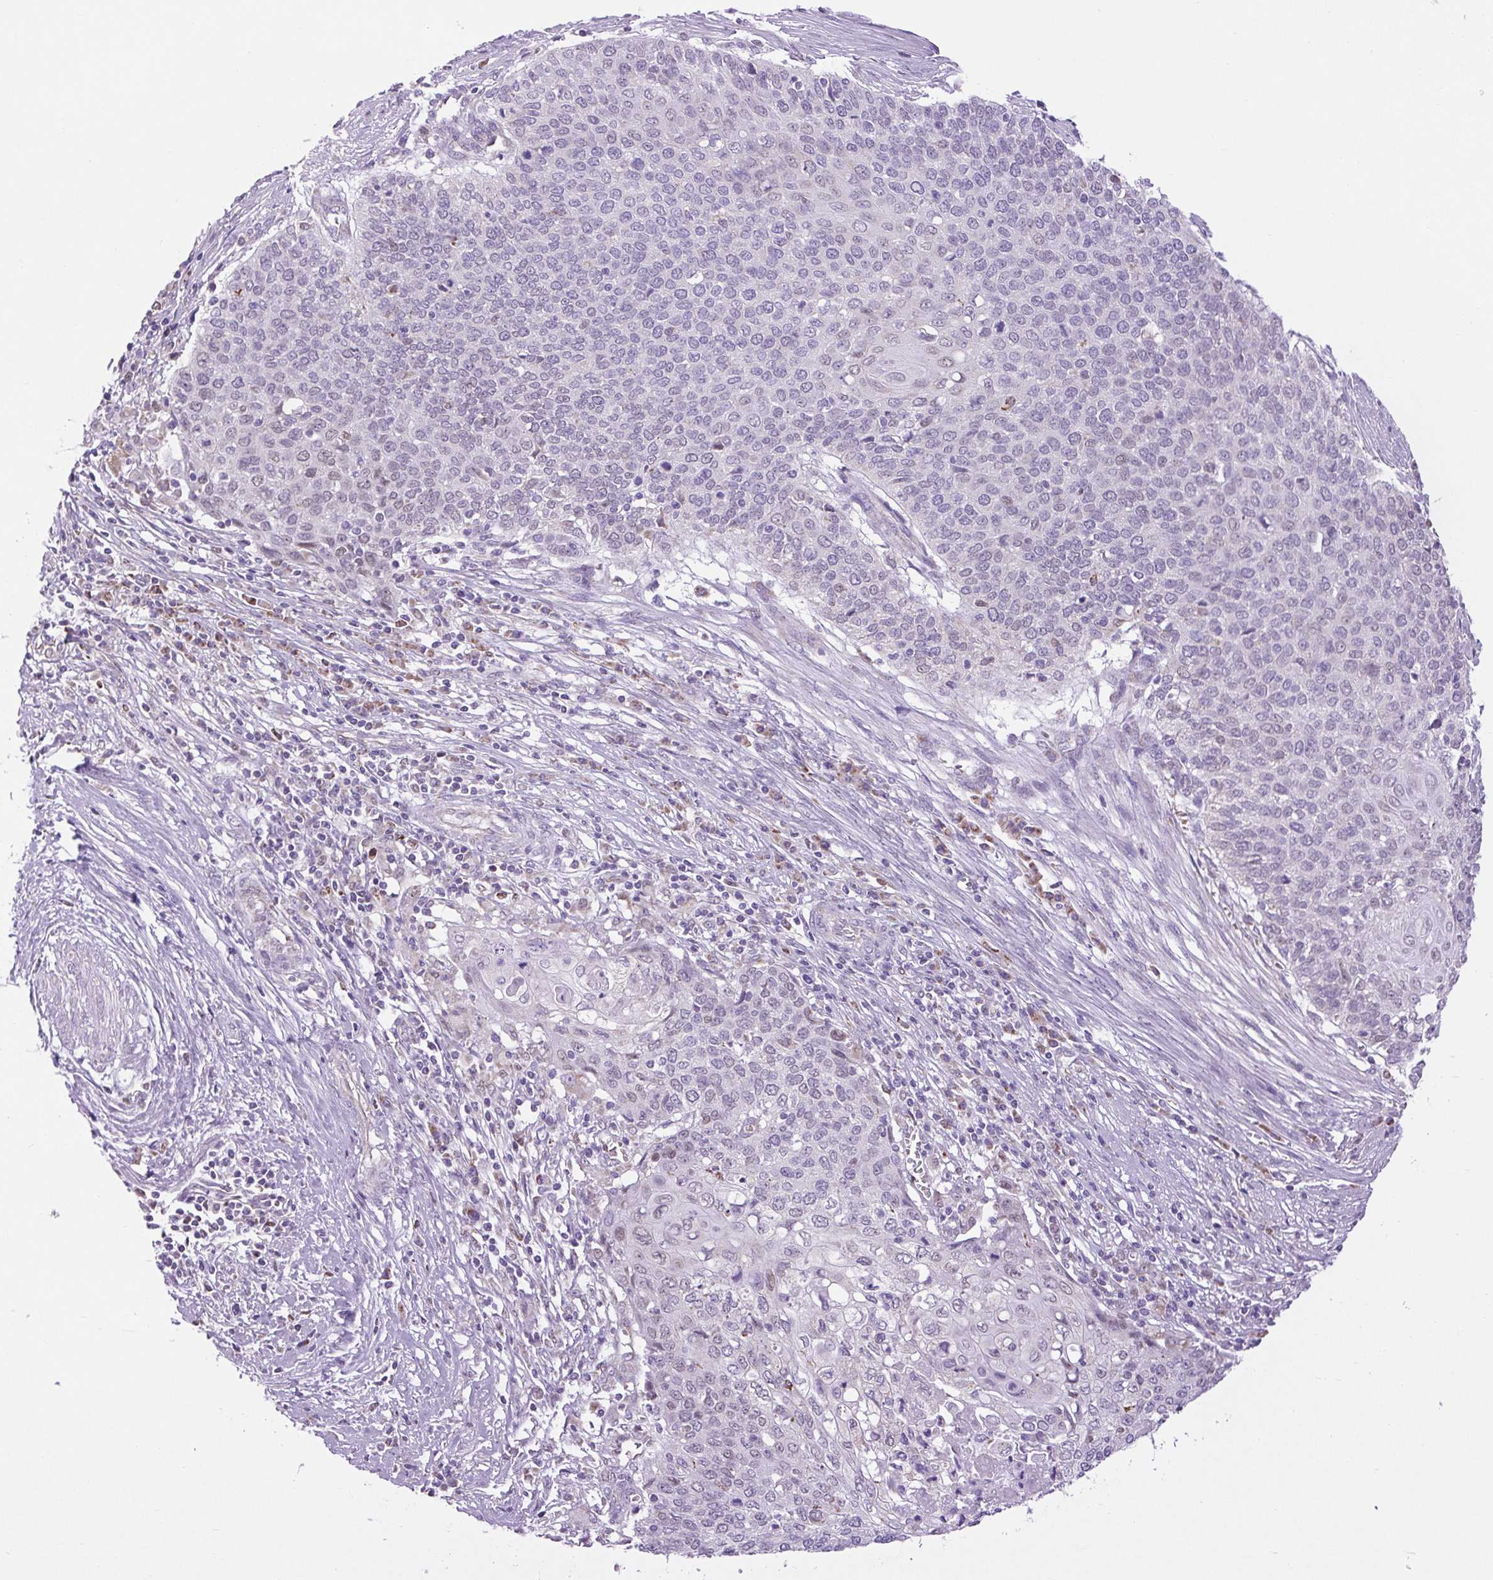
{"staining": {"intensity": "weak", "quantity": "<25%", "location": "nuclear"}, "tissue": "cervical cancer", "cell_type": "Tumor cells", "image_type": "cancer", "snomed": [{"axis": "morphology", "description": "Squamous cell carcinoma, NOS"}, {"axis": "topography", "description": "Cervix"}], "caption": "IHC histopathology image of human squamous cell carcinoma (cervical) stained for a protein (brown), which exhibits no positivity in tumor cells.", "gene": "SCO2", "patient": {"sex": "female", "age": 39}}